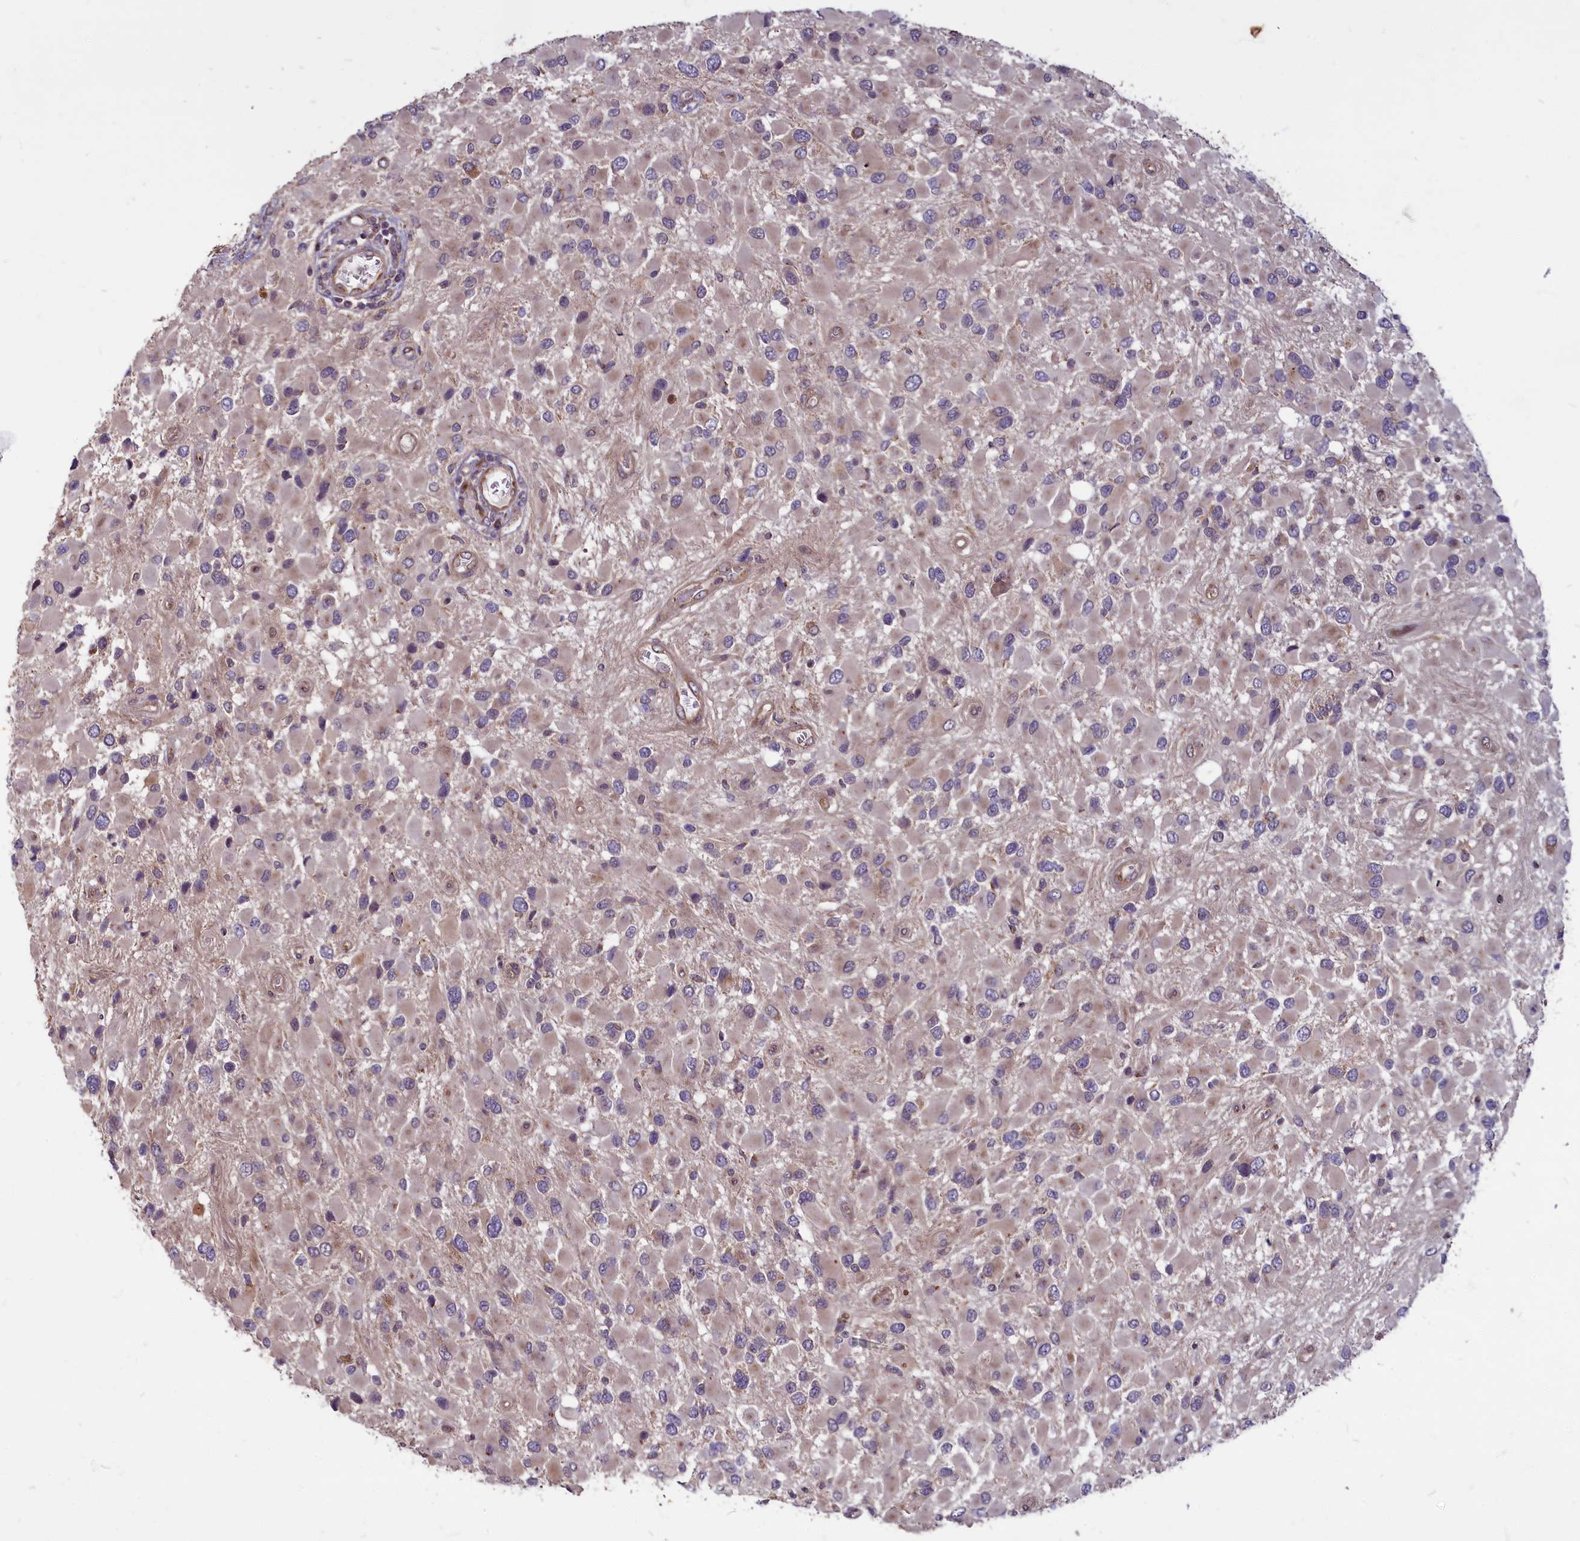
{"staining": {"intensity": "negative", "quantity": "none", "location": "none"}, "tissue": "glioma", "cell_type": "Tumor cells", "image_type": "cancer", "snomed": [{"axis": "morphology", "description": "Glioma, malignant, High grade"}, {"axis": "topography", "description": "Brain"}], "caption": "Photomicrograph shows no protein expression in tumor cells of glioma tissue.", "gene": "MYCBP", "patient": {"sex": "male", "age": 53}}